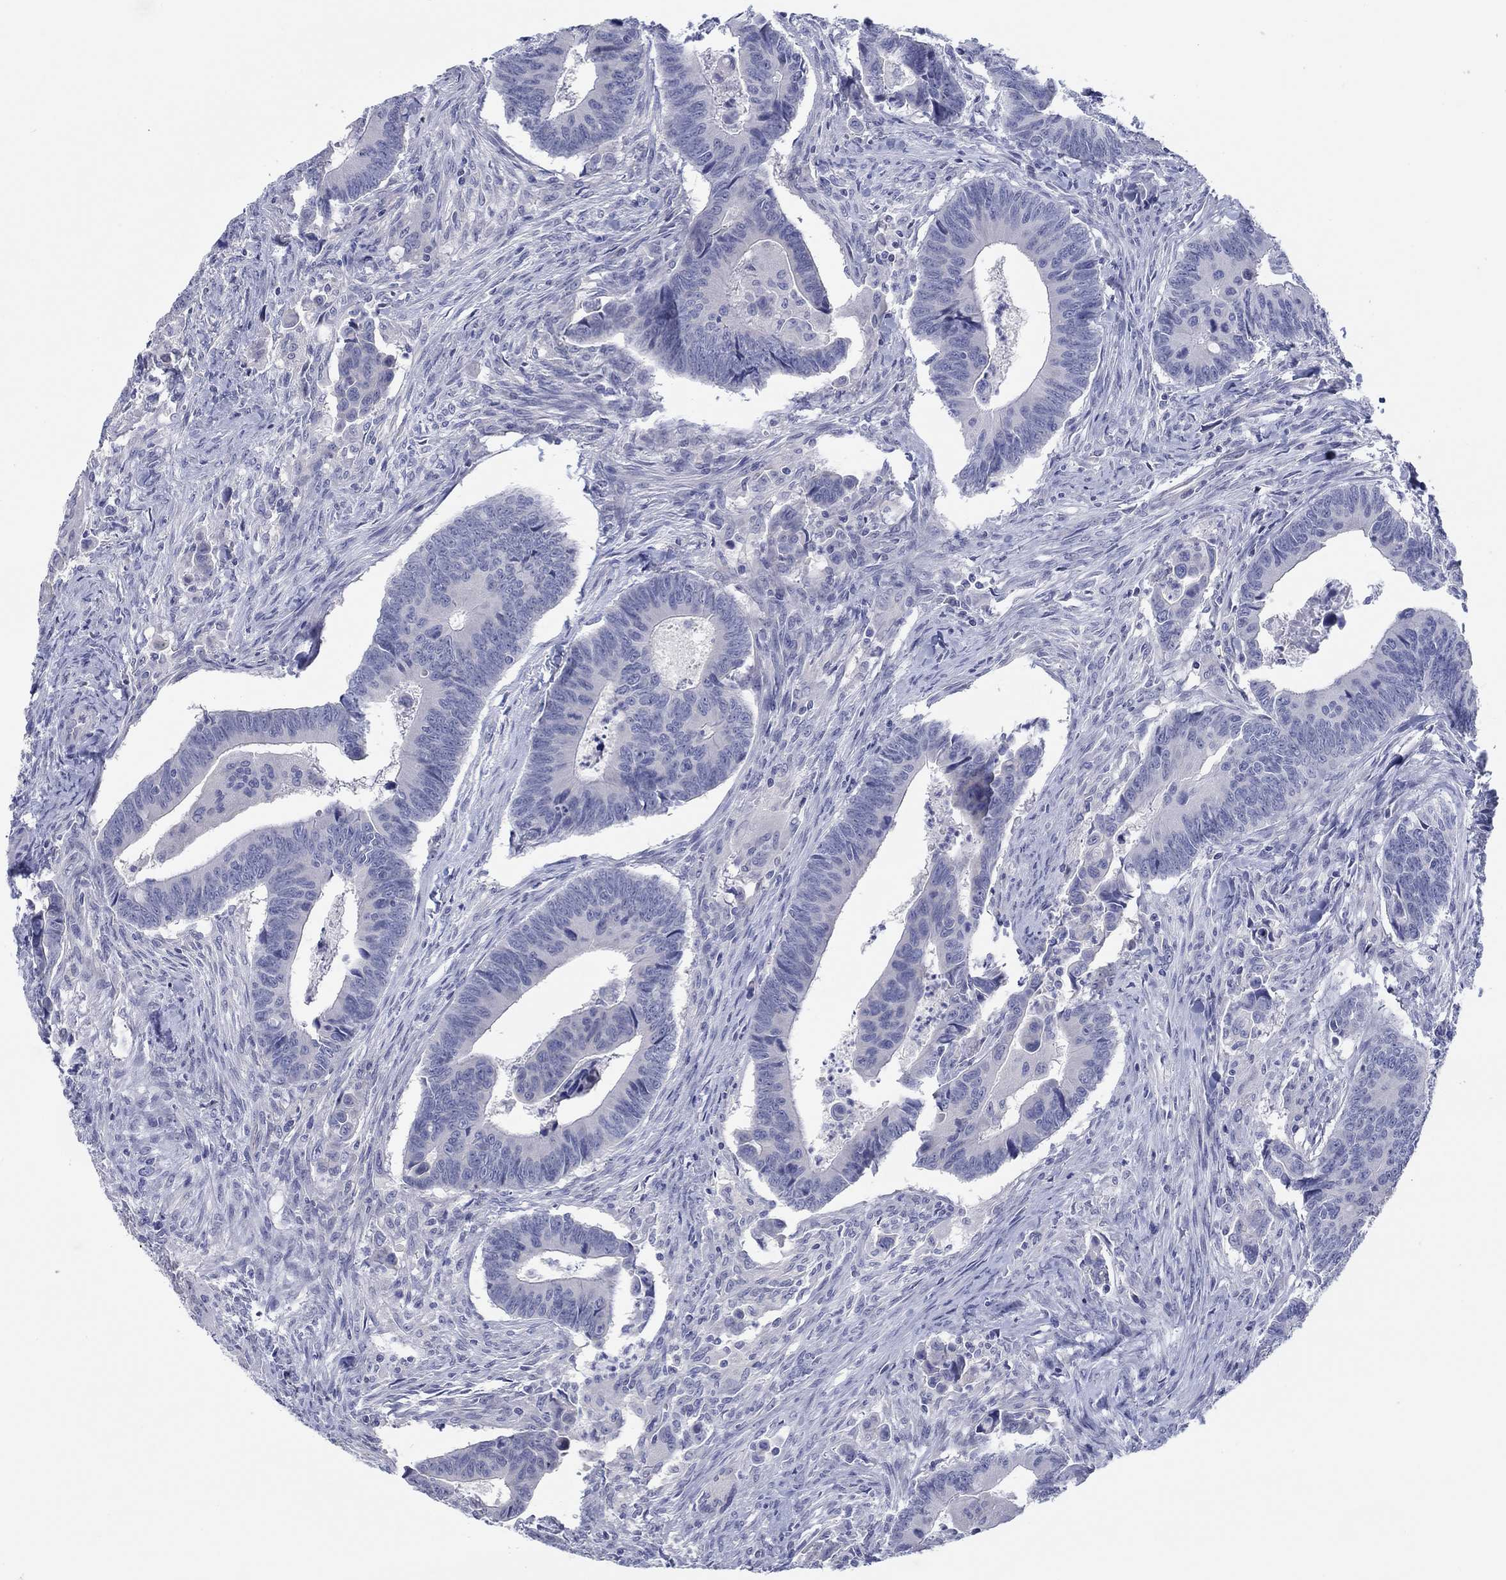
{"staining": {"intensity": "negative", "quantity": "none", "location": "none"}, "tissue": "colorectal cancer", "cell_type": "Tumor cells", "image_type": "cancer", "snomed": [{"axis": "morphology", "description": "Adenocarcinoma, NOS"}, {"axis": "topography", "description": "Rectum"}], "caption": "The image exhibits no significant positivity in tumor cells of colorectal cancer (adenocarcinoma).", "gene": "LRRC4C", "patient": {"sex": "male", "age": 67}}